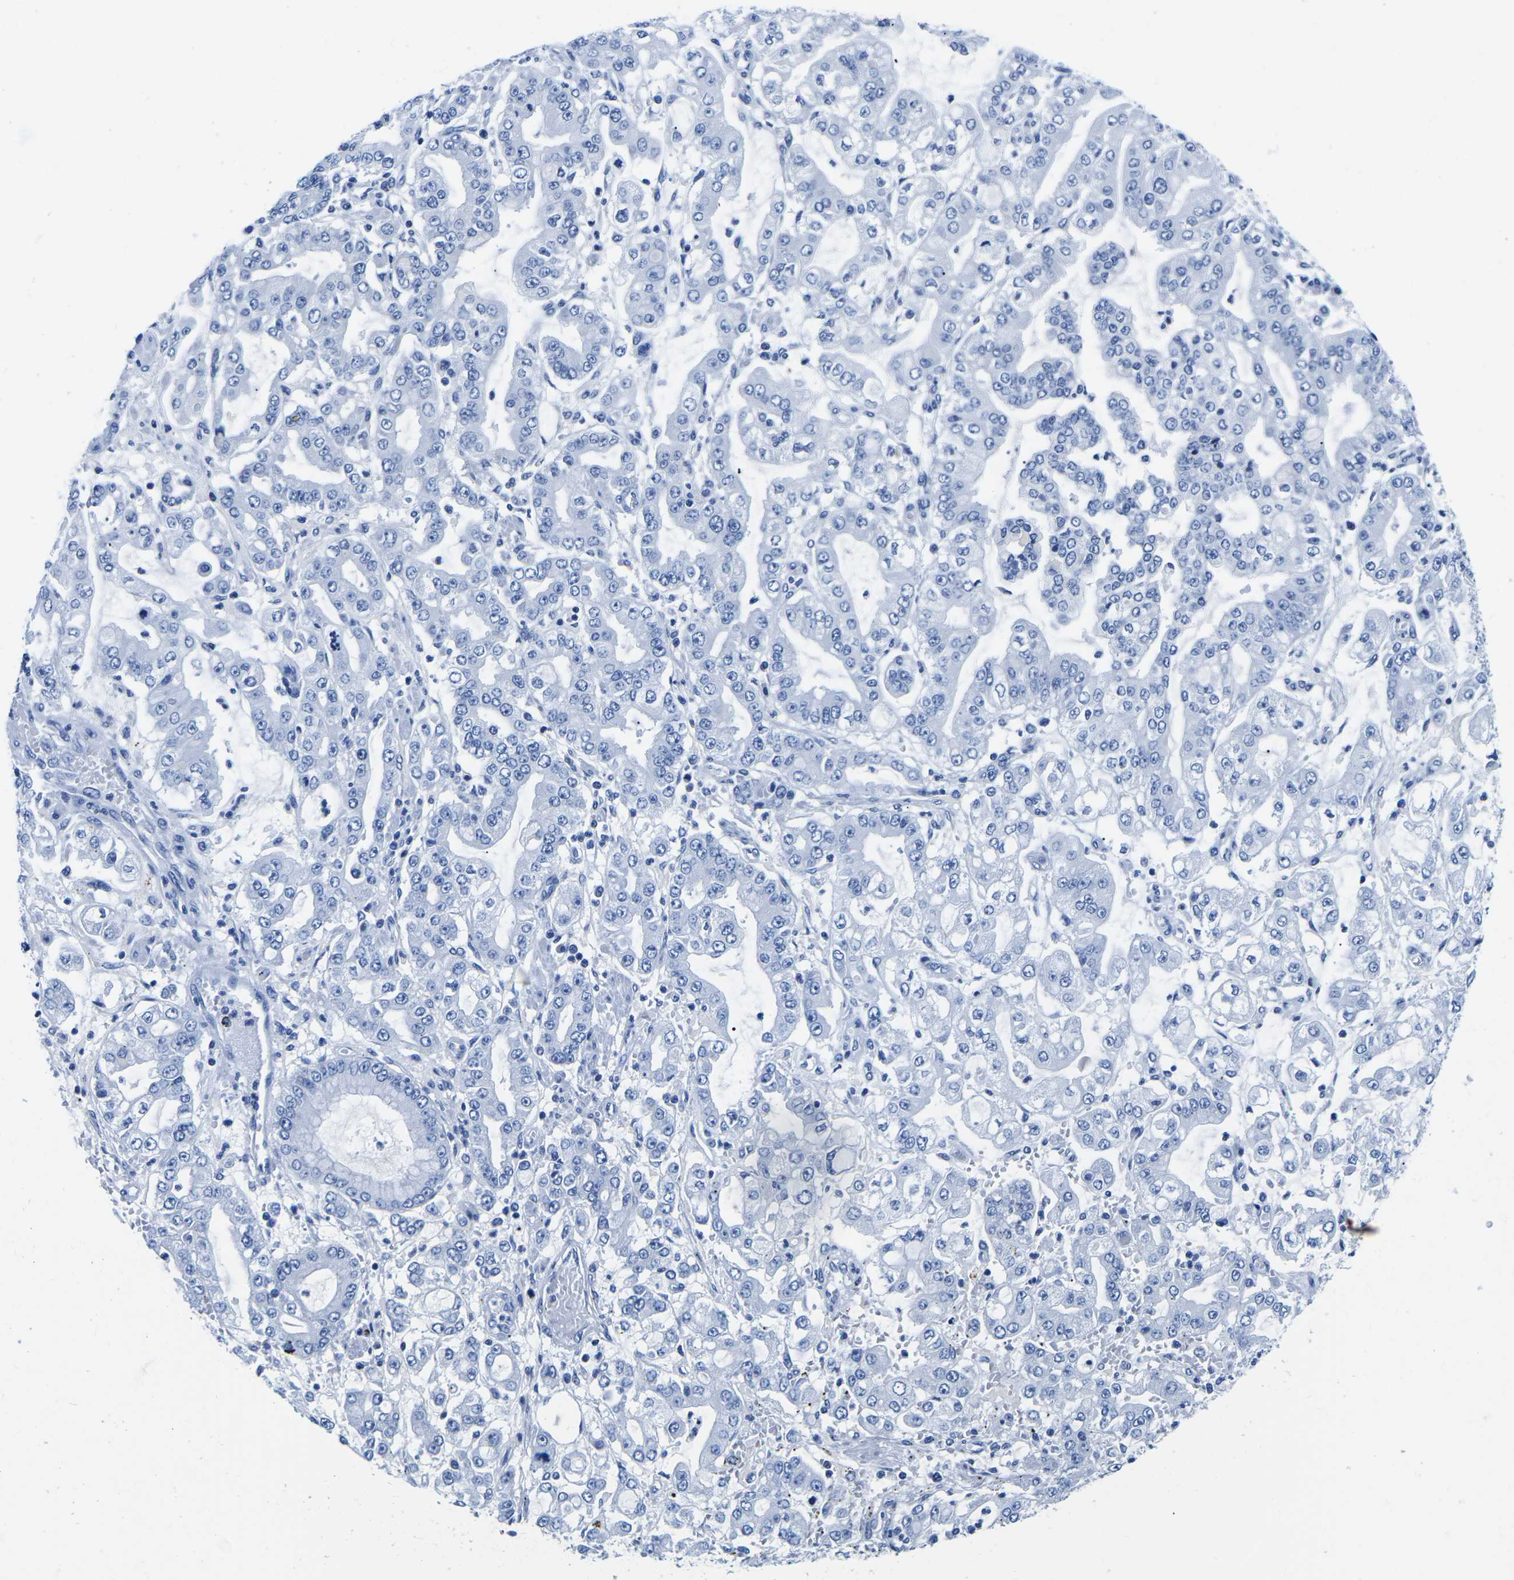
{"staining": {"intensity": "negative", "quantity": "none", "location": "none"}, "tissue": "stomach cancer", "cell_type": "Tumor cells", "image_type": "cancer", "snomed": [{"axis": "morphology", "description": "Adenocarcinoma, NOS"}, {"axis": "topography", "description": "Stomach"}], "caption": "The immunohistochemistry photomicrograph has no significant positivity in tumor cells of stomach cancer (adenocarcinoma) tissue.", "gene": "CYP1A2", "patient": {"sex": "male", "age": 76}}